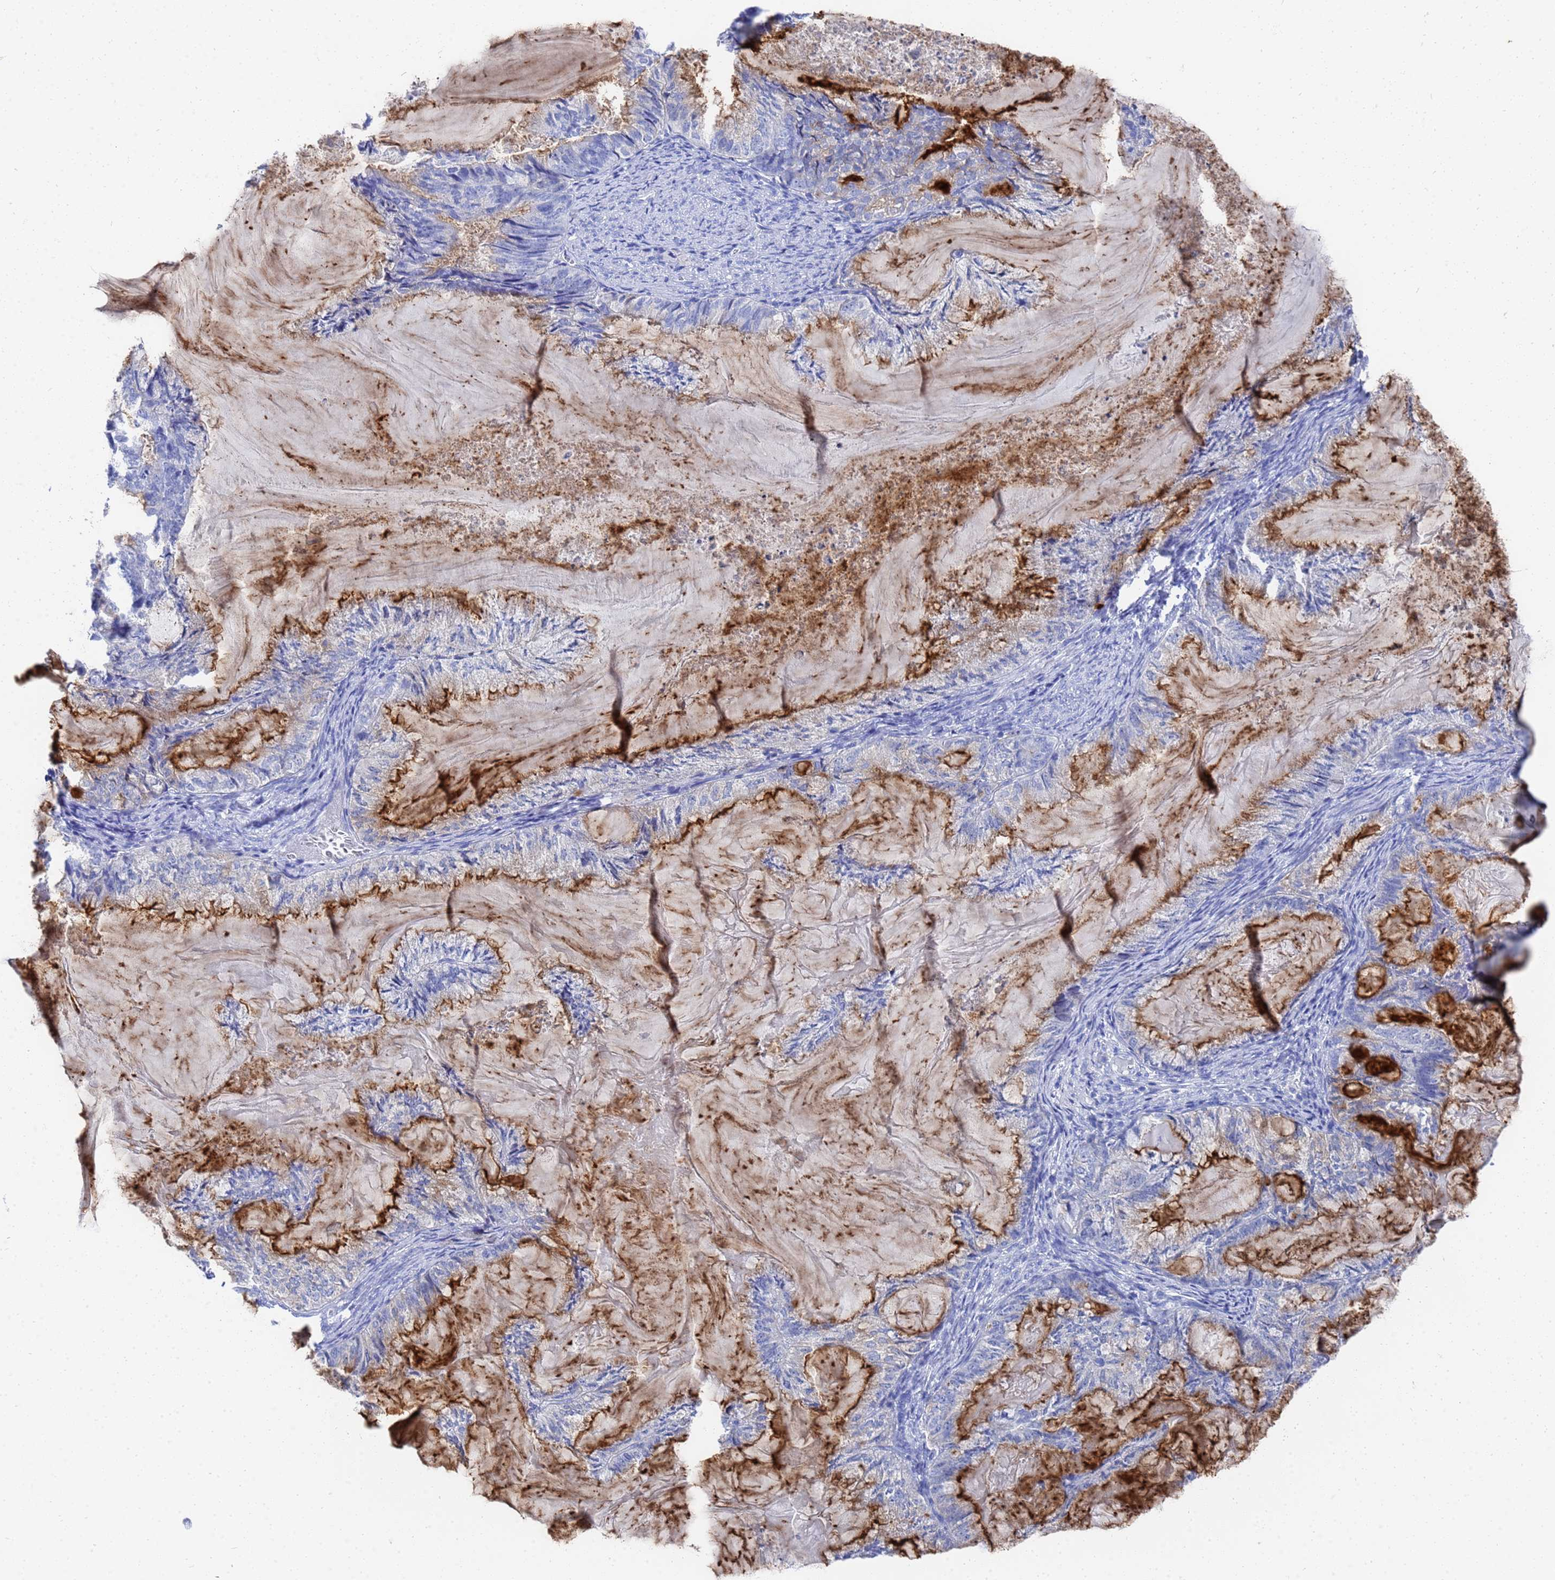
{"staining": {"intensity": "moderate", "quantity": "<25%", "location": "cytoplasmic/membranous"}, "tissue": "endometrial cancer", "cell_type": "Tumor cells", "image_type": "cancer", "snomed": [{"axis": "morphology", "description": "Adenocarcinoma, NOS"}, {"axis": "topography", "description": "Endometrium"}], "caption": "Moderate cytoplasmic/membranous protein positivity is seen in approximately <25% of tumor cells in endometrial cancer (adenocarcinoma).", "gene": "GGT1", "patient": {"sex": "female", "age": 86}}